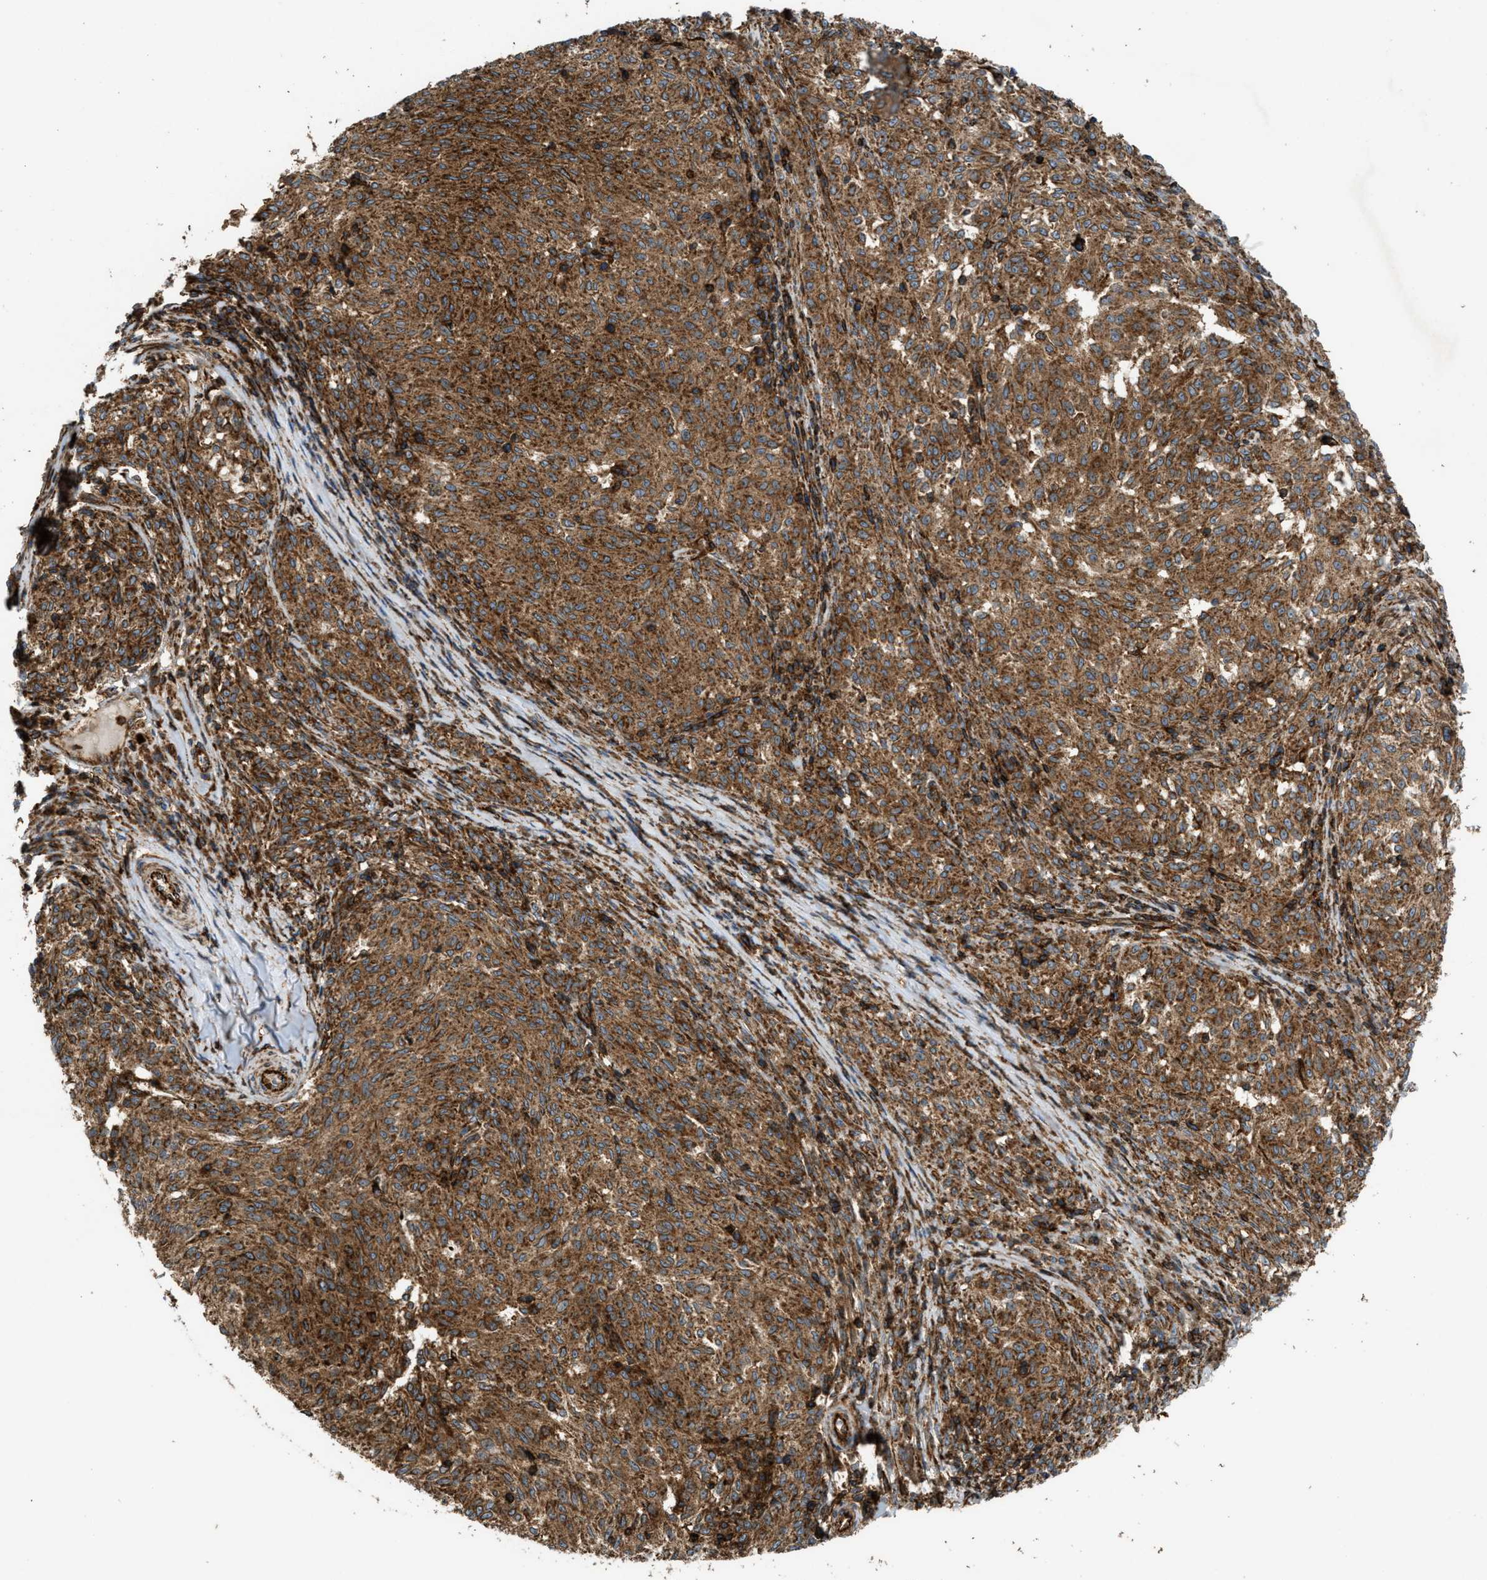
{"staining": {"intensity": "moderate", "quantity": ">75%", "location": "cytoplasmic/membranous"}, "tissue": "melanoma", "cell_type": "Tumor cells", "image_type": "cancer", "snomed": [{"axis": "morphology", "description": "Malignant melanoma, NOS"}, {"axis": "topography", "description": "Skin"}], "caption": "An immunohistochemistry (IHC) micrograph of neoplastic tissue is shown. Protein staining in brown labels moderate cytoplasmic/membranous positivity in malignant melanoma within tumor cells.", "gene": "EGLN1", "patient": {"sex": "female", "age": 72}}